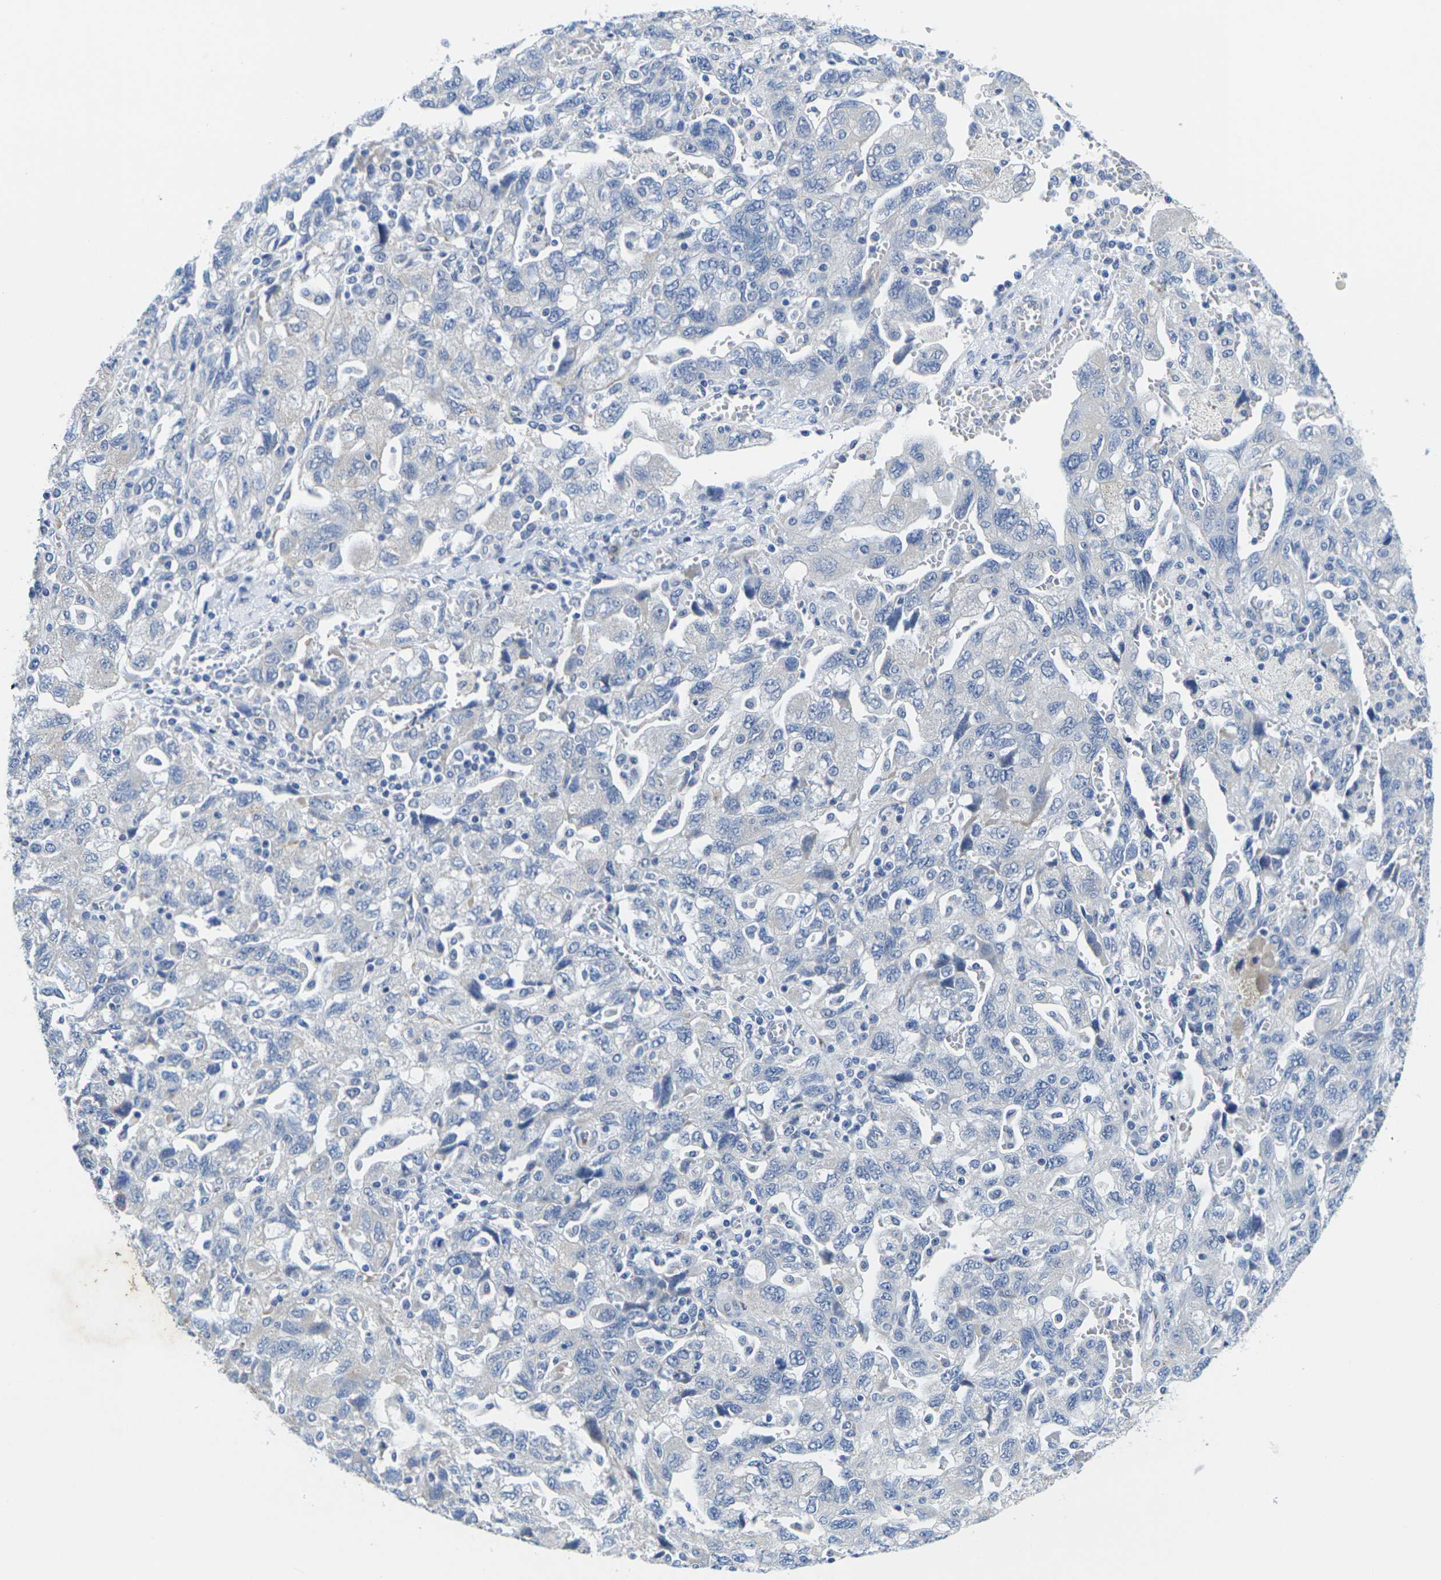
{"staining": {"intensity": "negative", "quantity": "none", "location": "none"}, "tissue": "ovarian cancer", "cell_type": "Tumor cells", "image_type": "cancer", "snomed": [{"axis": "morphology", "description": "Carcinoma, NOS"}, {"axis": "morphology", "description": "Cystadenocarcinoma, serous, NOS"}, {"axis": "topography", "description": "Ovary"}], "caption": "This is an IHC image of serous cystadenocarcinoma (ovarian). There is no positivity in tumor cells.", "gene": "CRK", "patient": {"sex": "female", "age": 69}}